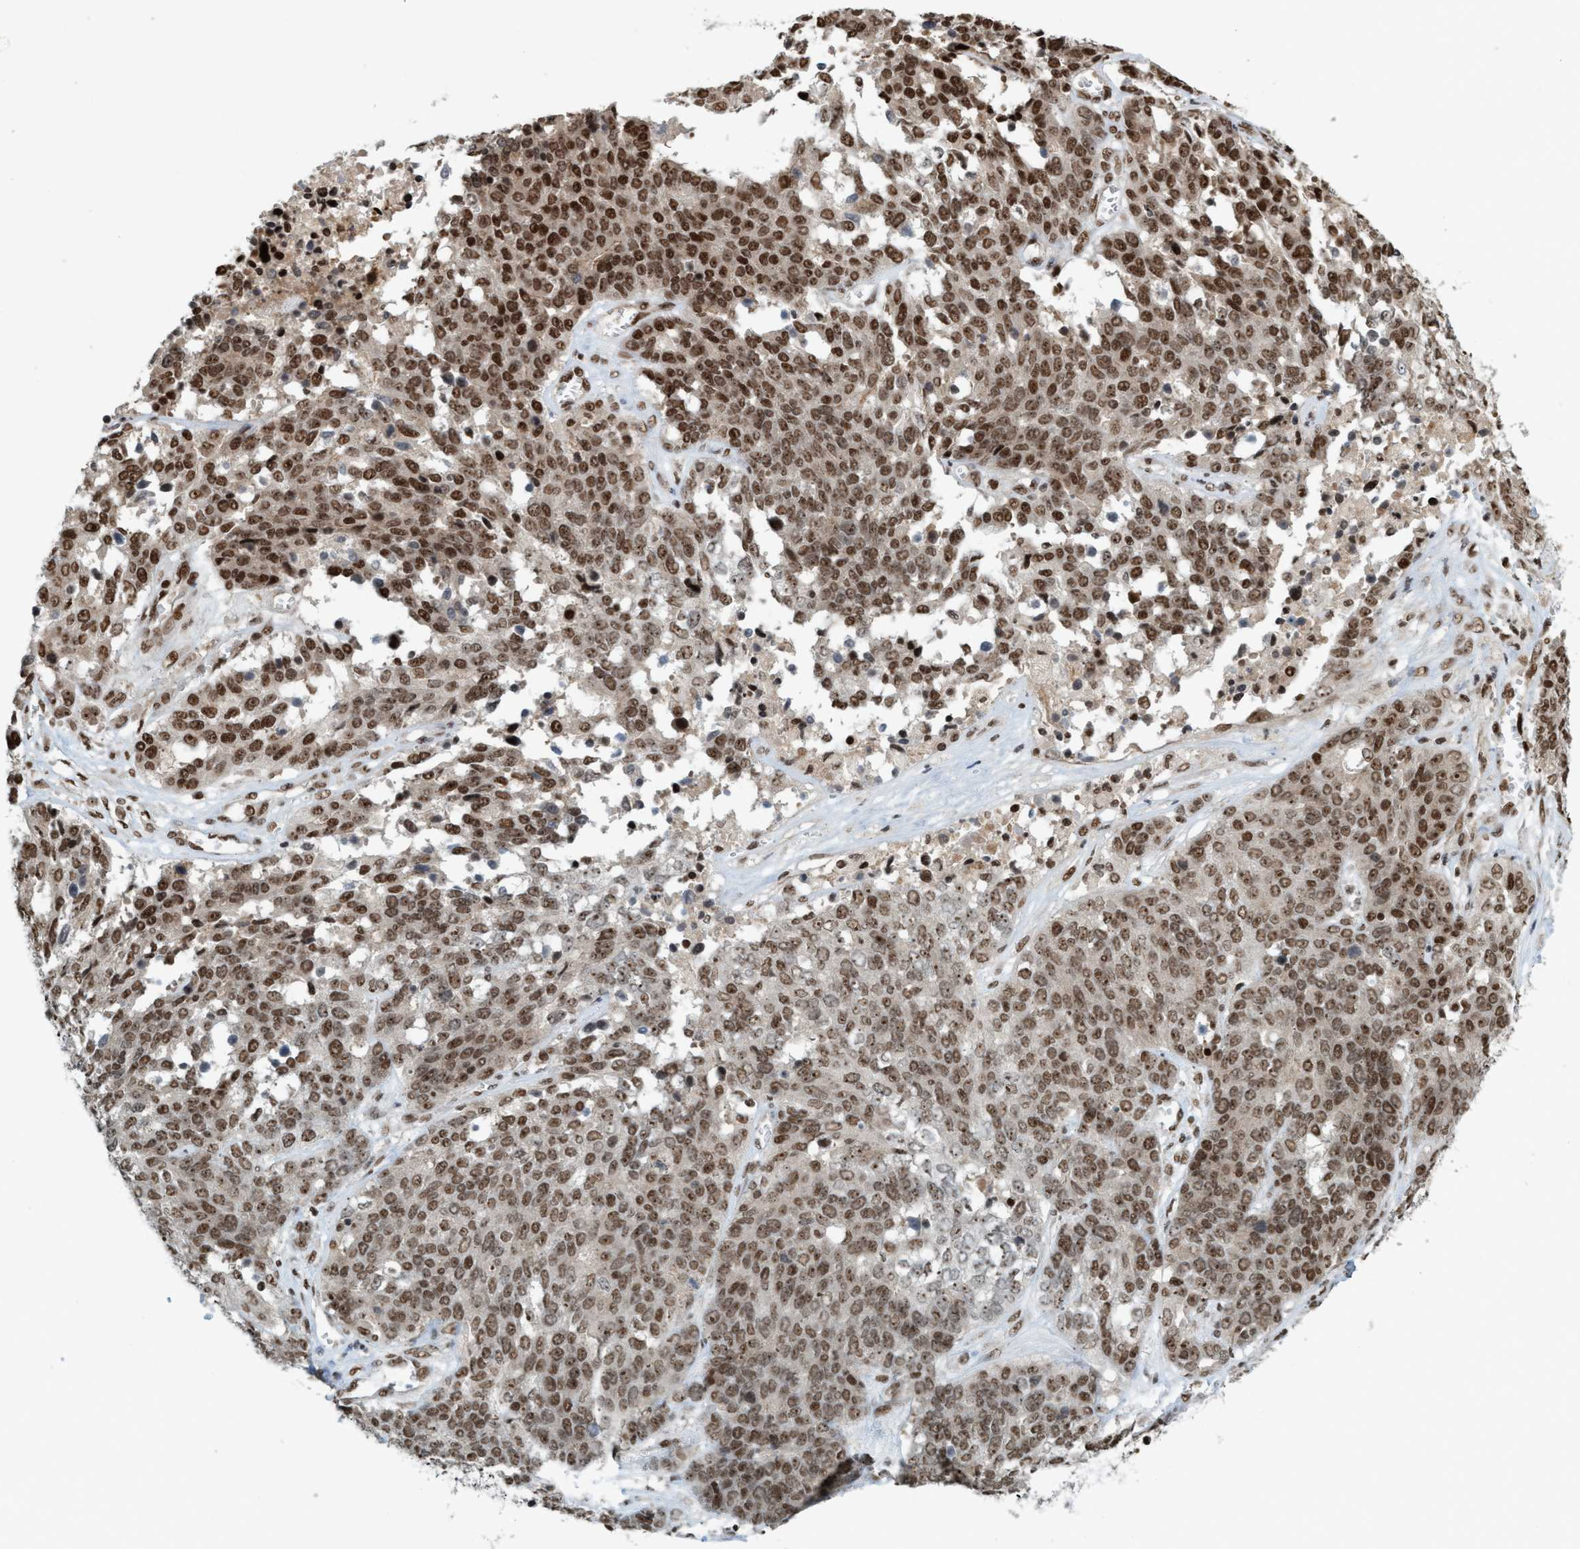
{"staining": {"intensity": "strong", "quantity": ">75%", "location": "nuclear"}, "tissue": "ovarian cancer", "cell_type": "Tumor cells", "image_type": "cancer", "snomed": [{"axis": "morphology", "description": "Cystadenocarcinoma, serous, NOS"}, {"axis": "topography", "description": "Ovary"}], "caption": "Ovarian cancer (serous cystadenocarcinoma) was stained to show a protein in brown. There is high levels of strong nuclear positivity in approximately >75% of tumor cells.", "gene": "SMCR8", "patient": {"sex": "female", "age": 44}}